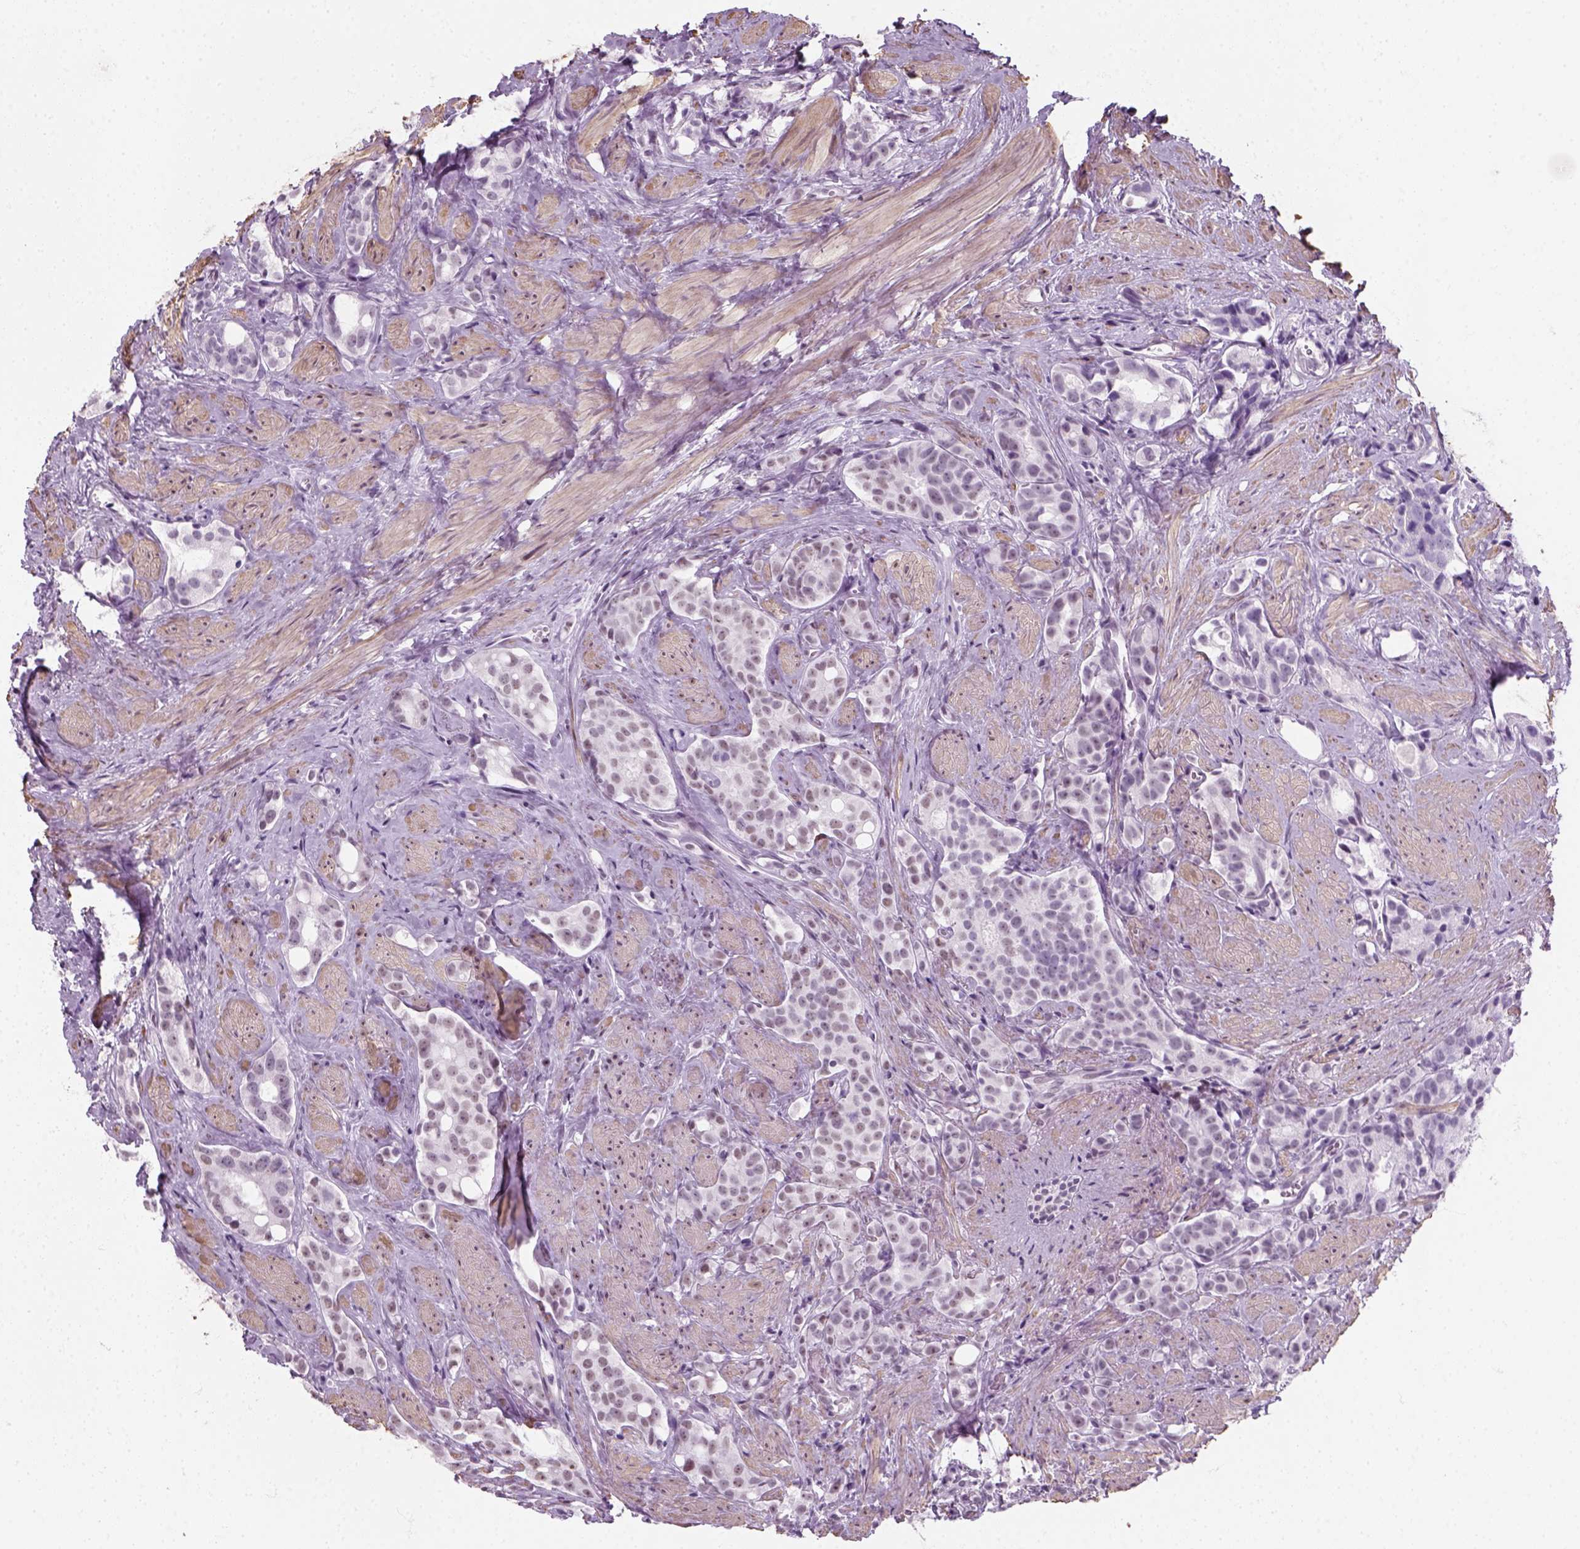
{"staining": {"intensity": "weak", "quantity": "<25%", "location": "nuclear"}, "tissue": "prostate cancer", "cell_type": "Tumor cells", "image_type": "cancer", "snomed": [{"axis": "morphology", "description": "Adenocarcinoma, High grade"}, {"axis": "topography", "description": "Prostate"}], "caption": "Immunohistochemistry photomicrograph of neoplastic tissue: human prostate cancer (high-grade adenocarcinoma) stained with DAB exhibits no significant protein positivity in tumor cells.", "gene": "ZNF865", "patient": {"sex": "male", "age": 75}}